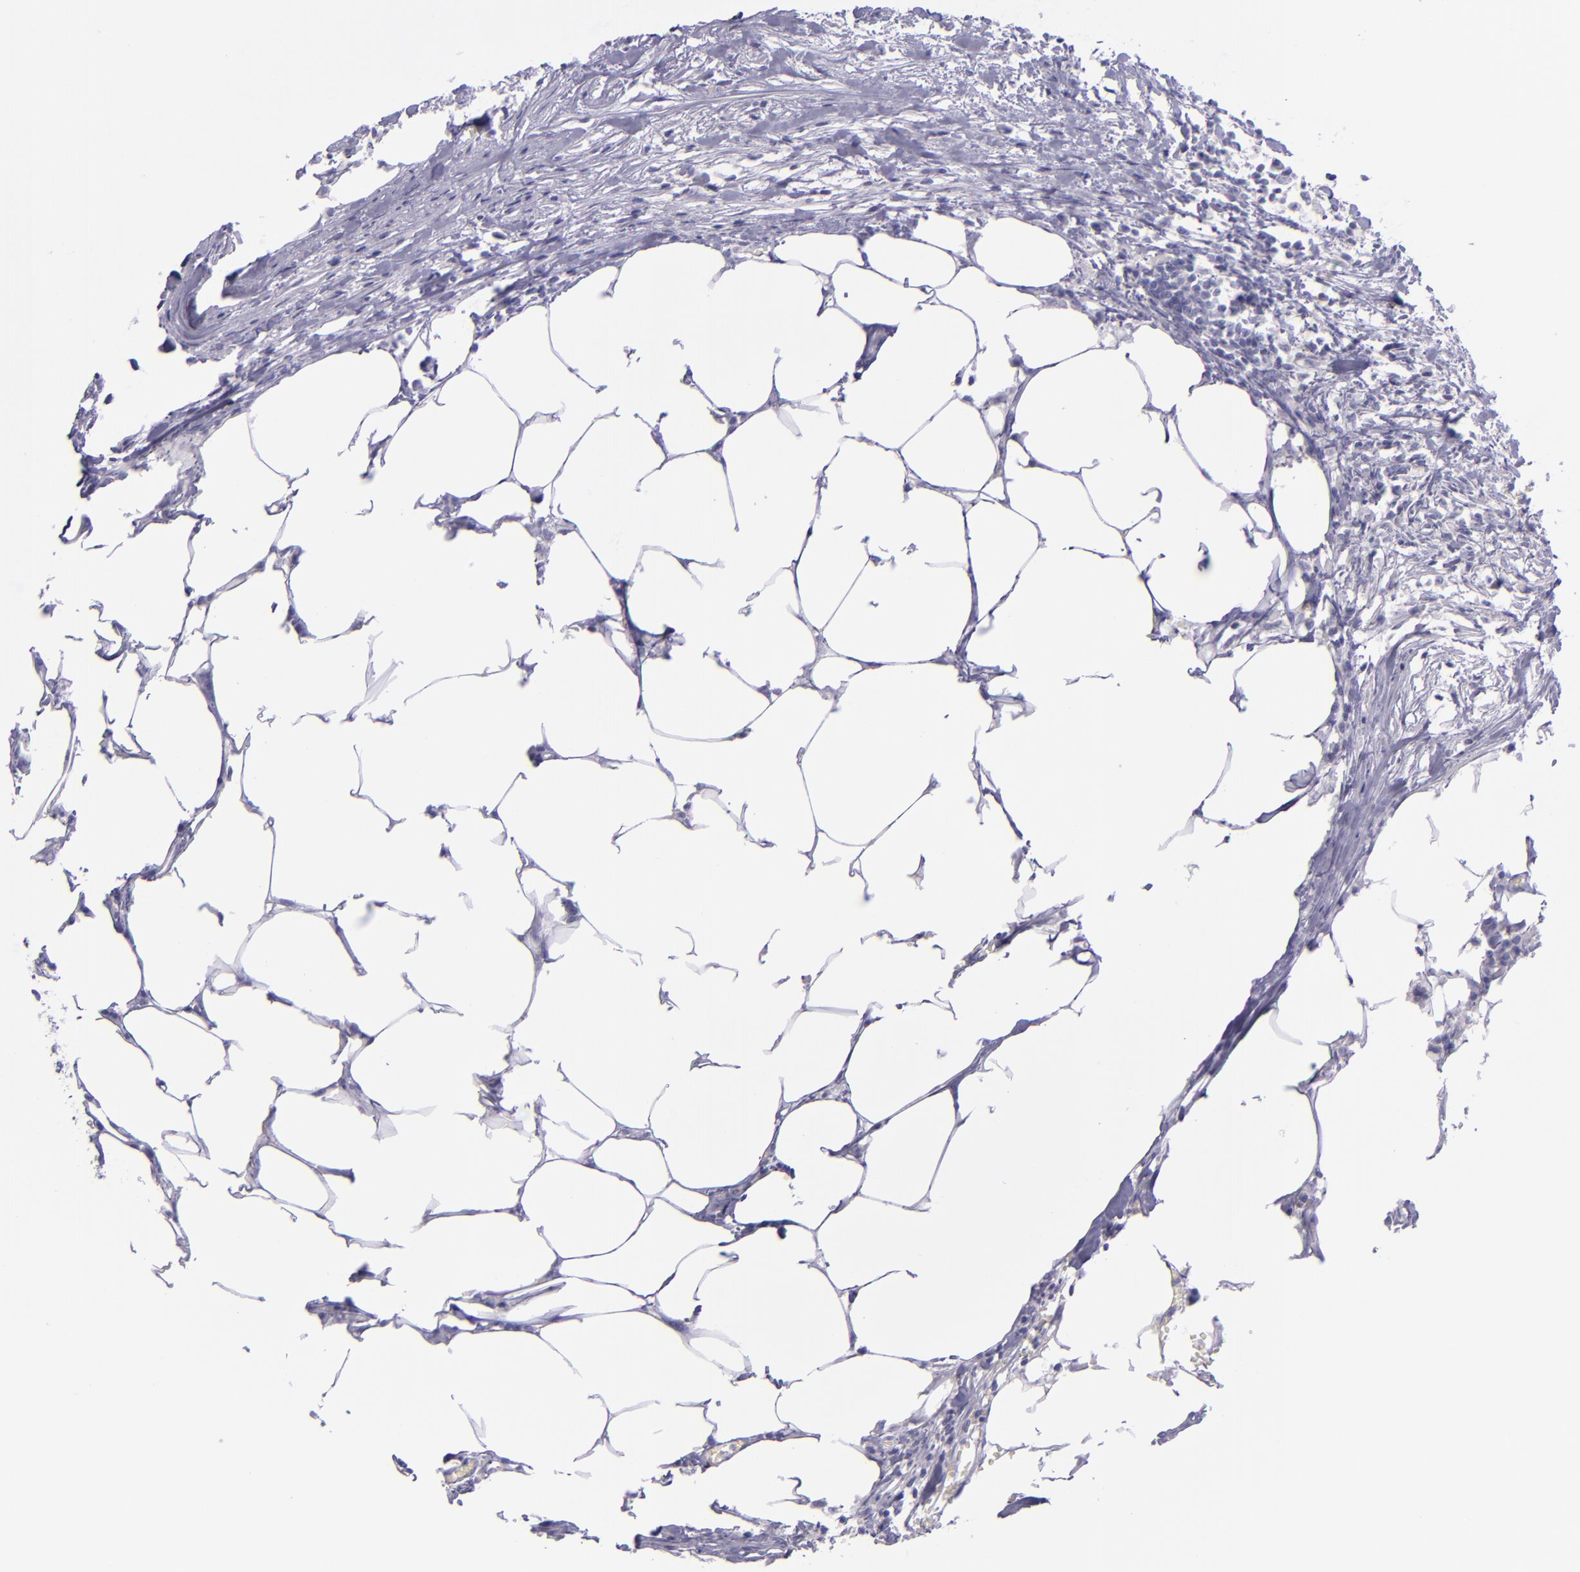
{"staining": {"intensity": "negative", "quantity": "none", "location": "none"}, "tissue": "colorectal cancer", "cell_type": "Tumor cells", "image_type": "cancer", "snomed": [{"axis": "morphology", "description": "Adenocarcinoma, NOS"}, {"axis": "topography", "description": "Colon"}], "caption": "High power microscopy image of an immunohistochemistry histopathology image of adenocarcinoma (colorectal), revealing no significant expression in tumor cells.", "gene": "TNNT3", "patient": {"sex": "male", "age": 55}}